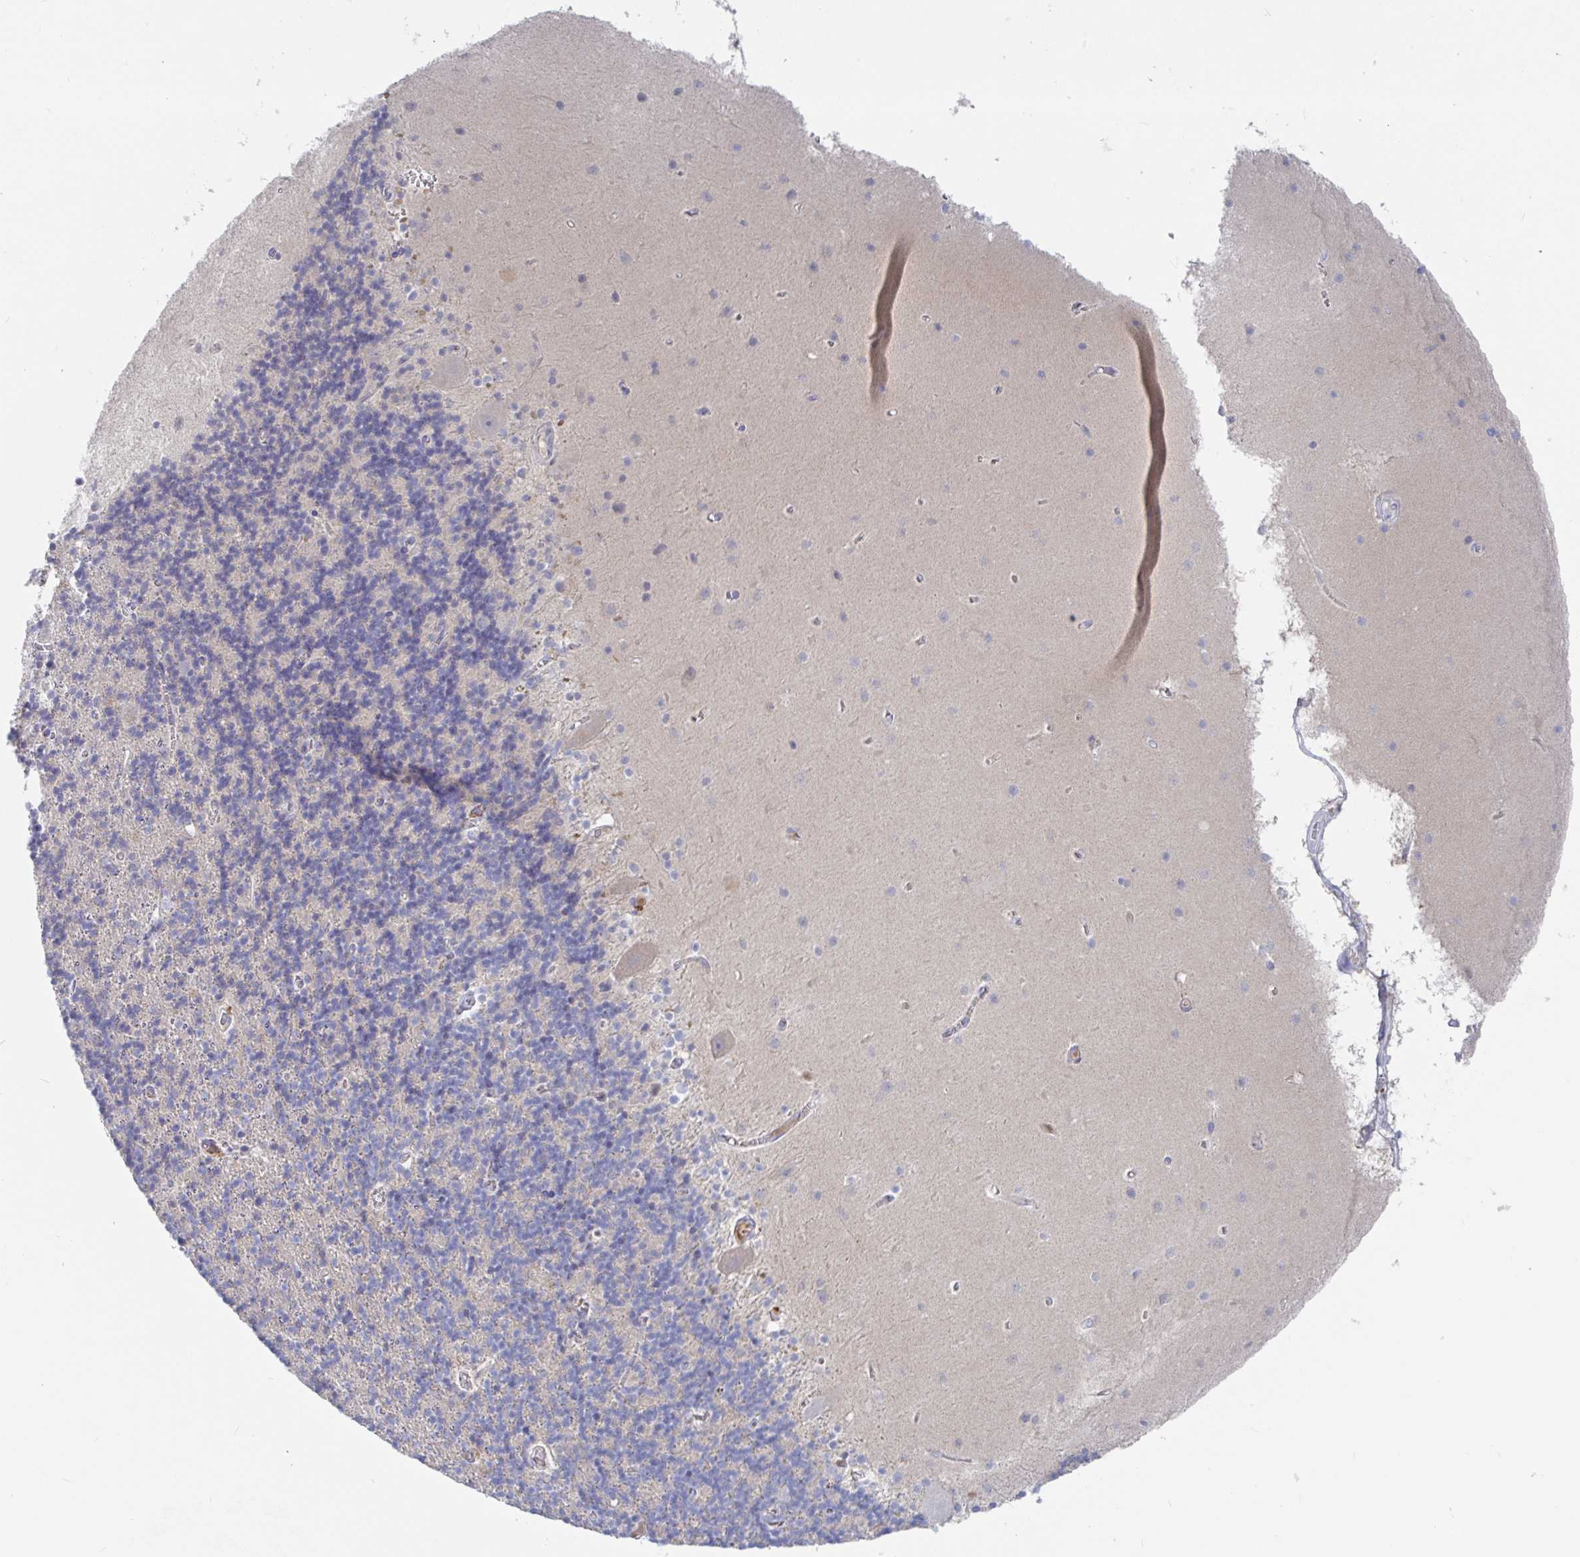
{"staining": {"intensity": "negative", "quantity": "none", "location": "none"}, "tissue": "cerebellum", "cell_type": "Cells in granular layer", "image_type": "normal", "snomed": [{"axis": "morphology", "description": "Normal tissue, NOS"}, {"axis": "topography", "description": "Cerebellum"}], "caption": "This is an immunohistochemistry (IHC) image of unremarkable human cerebellum. There is no positivity in cells in granular layer.", "gene": "GPR148", "patient": {"sex": "male", "age": 70}}